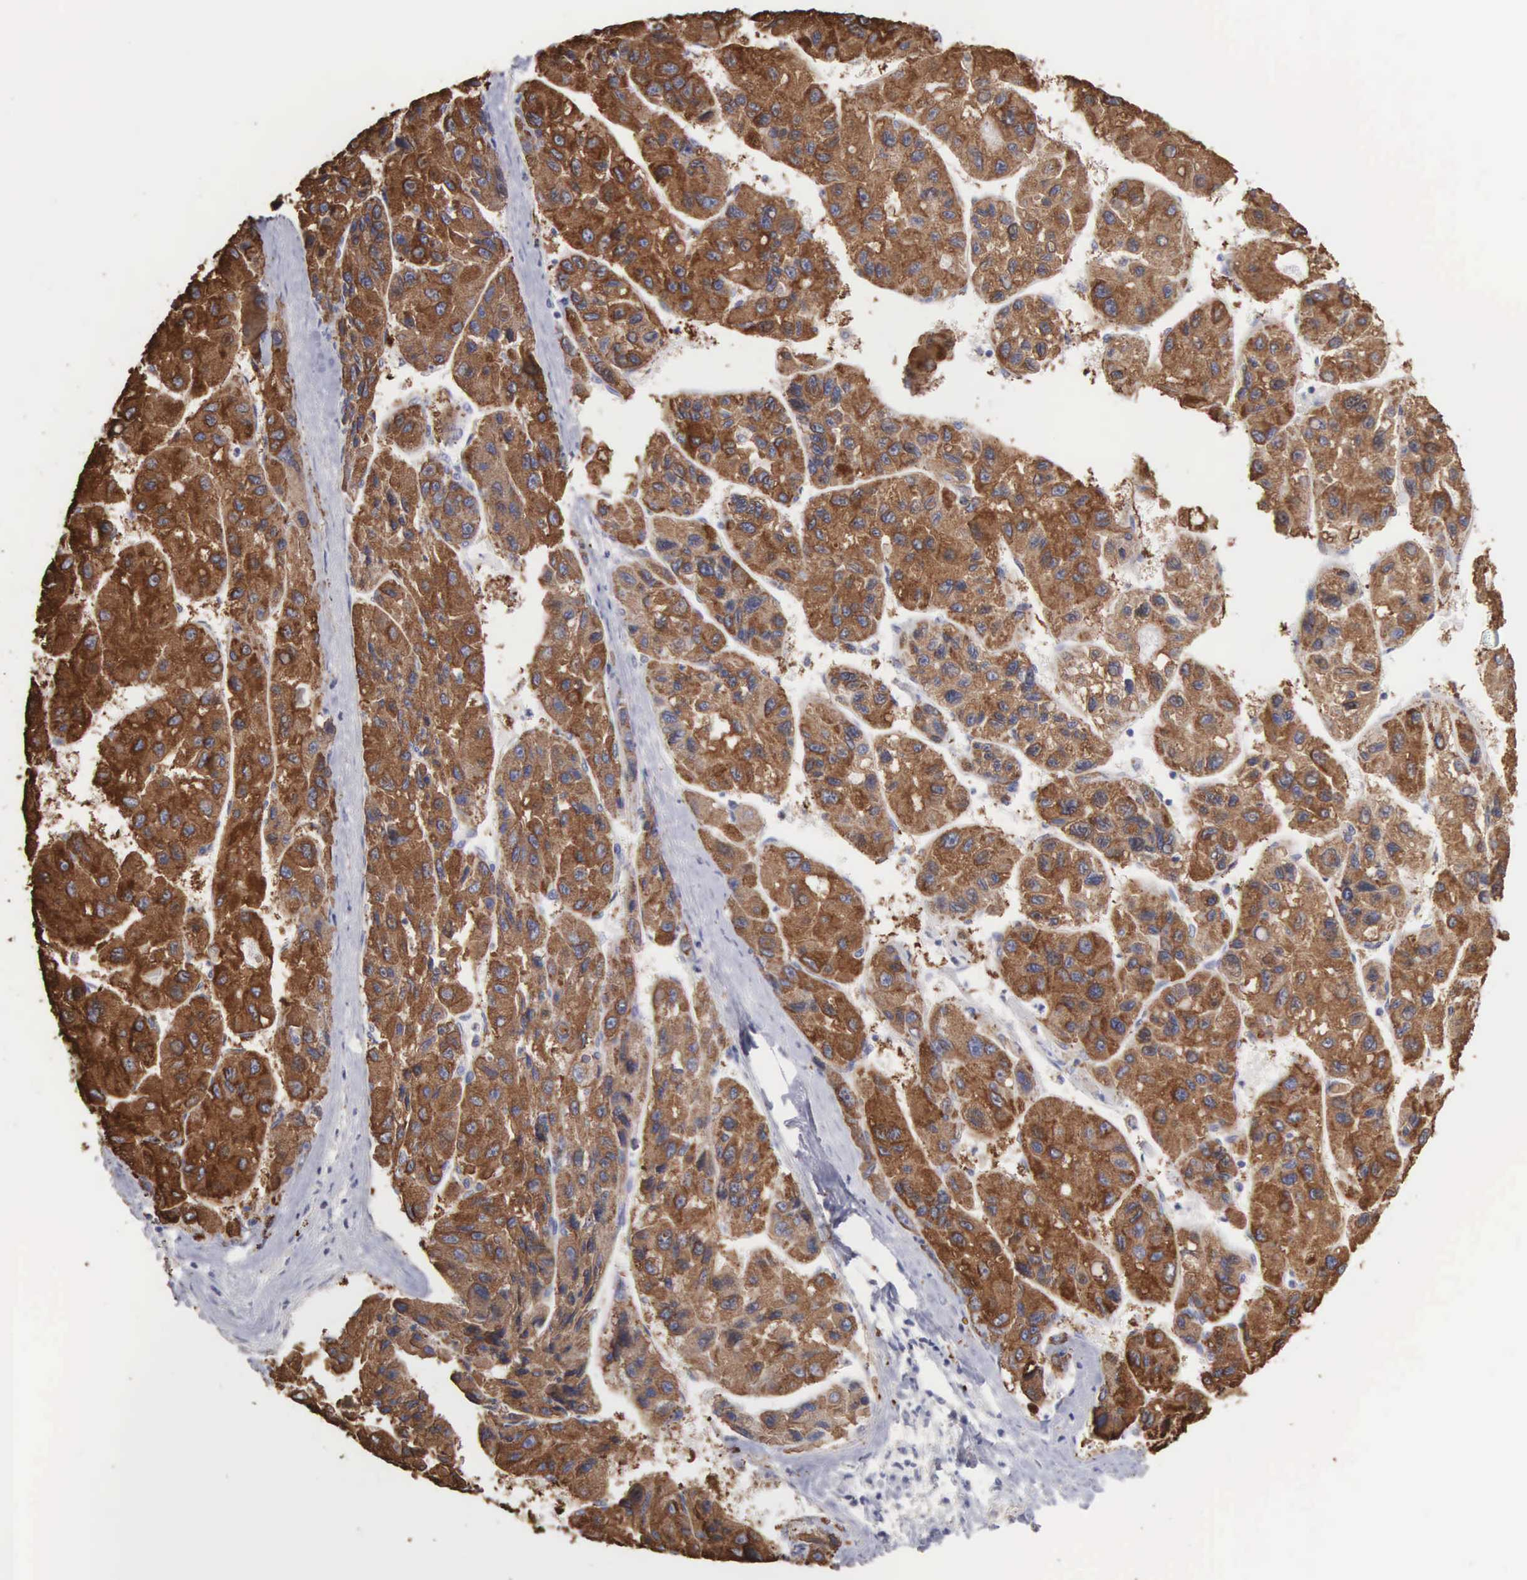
{"staining": {"intensity": "strong", "quantity": ">75%", "location": "cytoplasmic/membranous"}, "tissue": "liver cancer", "cell_type": "Tumor cells", "image_type": "cancer", "snomed": [{"axis": "morphology", "description": "Carcinoma, Hepatocellular, NOS"}, {"axis": "topography", "description": "Liver"}], "caption": "Liver hepatocellular carcinoma stained with a brown dye shows strong cytoplasmic/membranous positive staining in approximately >75% of tumor cells.", "gene": "LIN52", "patient": {"sex": "male", "age": 64}}